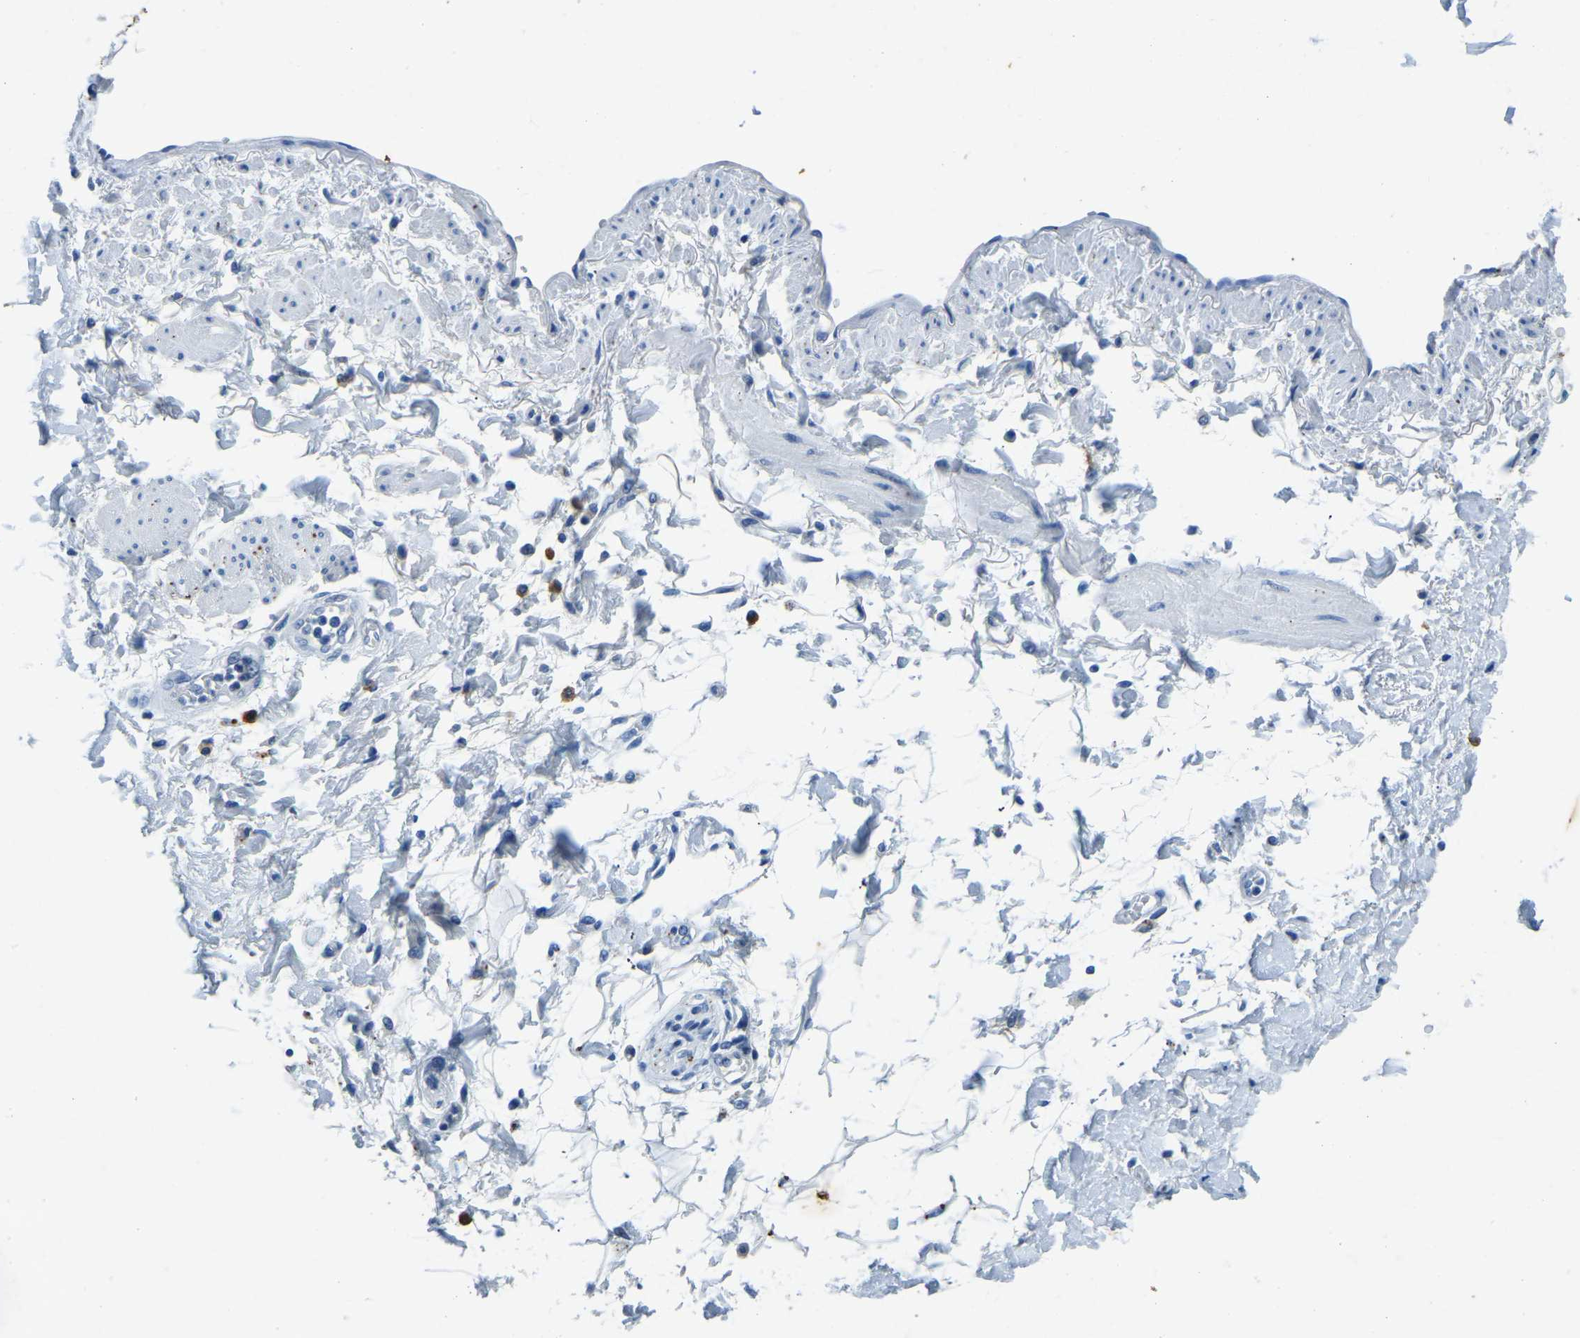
{"staining": {"intensity": "negative", "quantity": "none", "location": "none"}, "tissue": "adipose tissue", "cell_type": "Adipocytes", "image_type": "normal", "snomed": [{"axis": "morphology", "description": "Normal tissue, NOS"}, {"axis": "morphology", "description": "Adenocarcinoma, NOS"}, {"axis": "topography", "description": "Duodenum"}, {"axis": "topography", "description": "Peripheral nerve tissue"}], "caption": "High power microscopy photomicrograph of an immunohistochemistry (IHC) image of normal adipose tissue, revealing no significant expression in adipocytes. Nuclei are stained in blue.", "gene": "UBN2", "patient": {"sex": "female", "age": 60}}